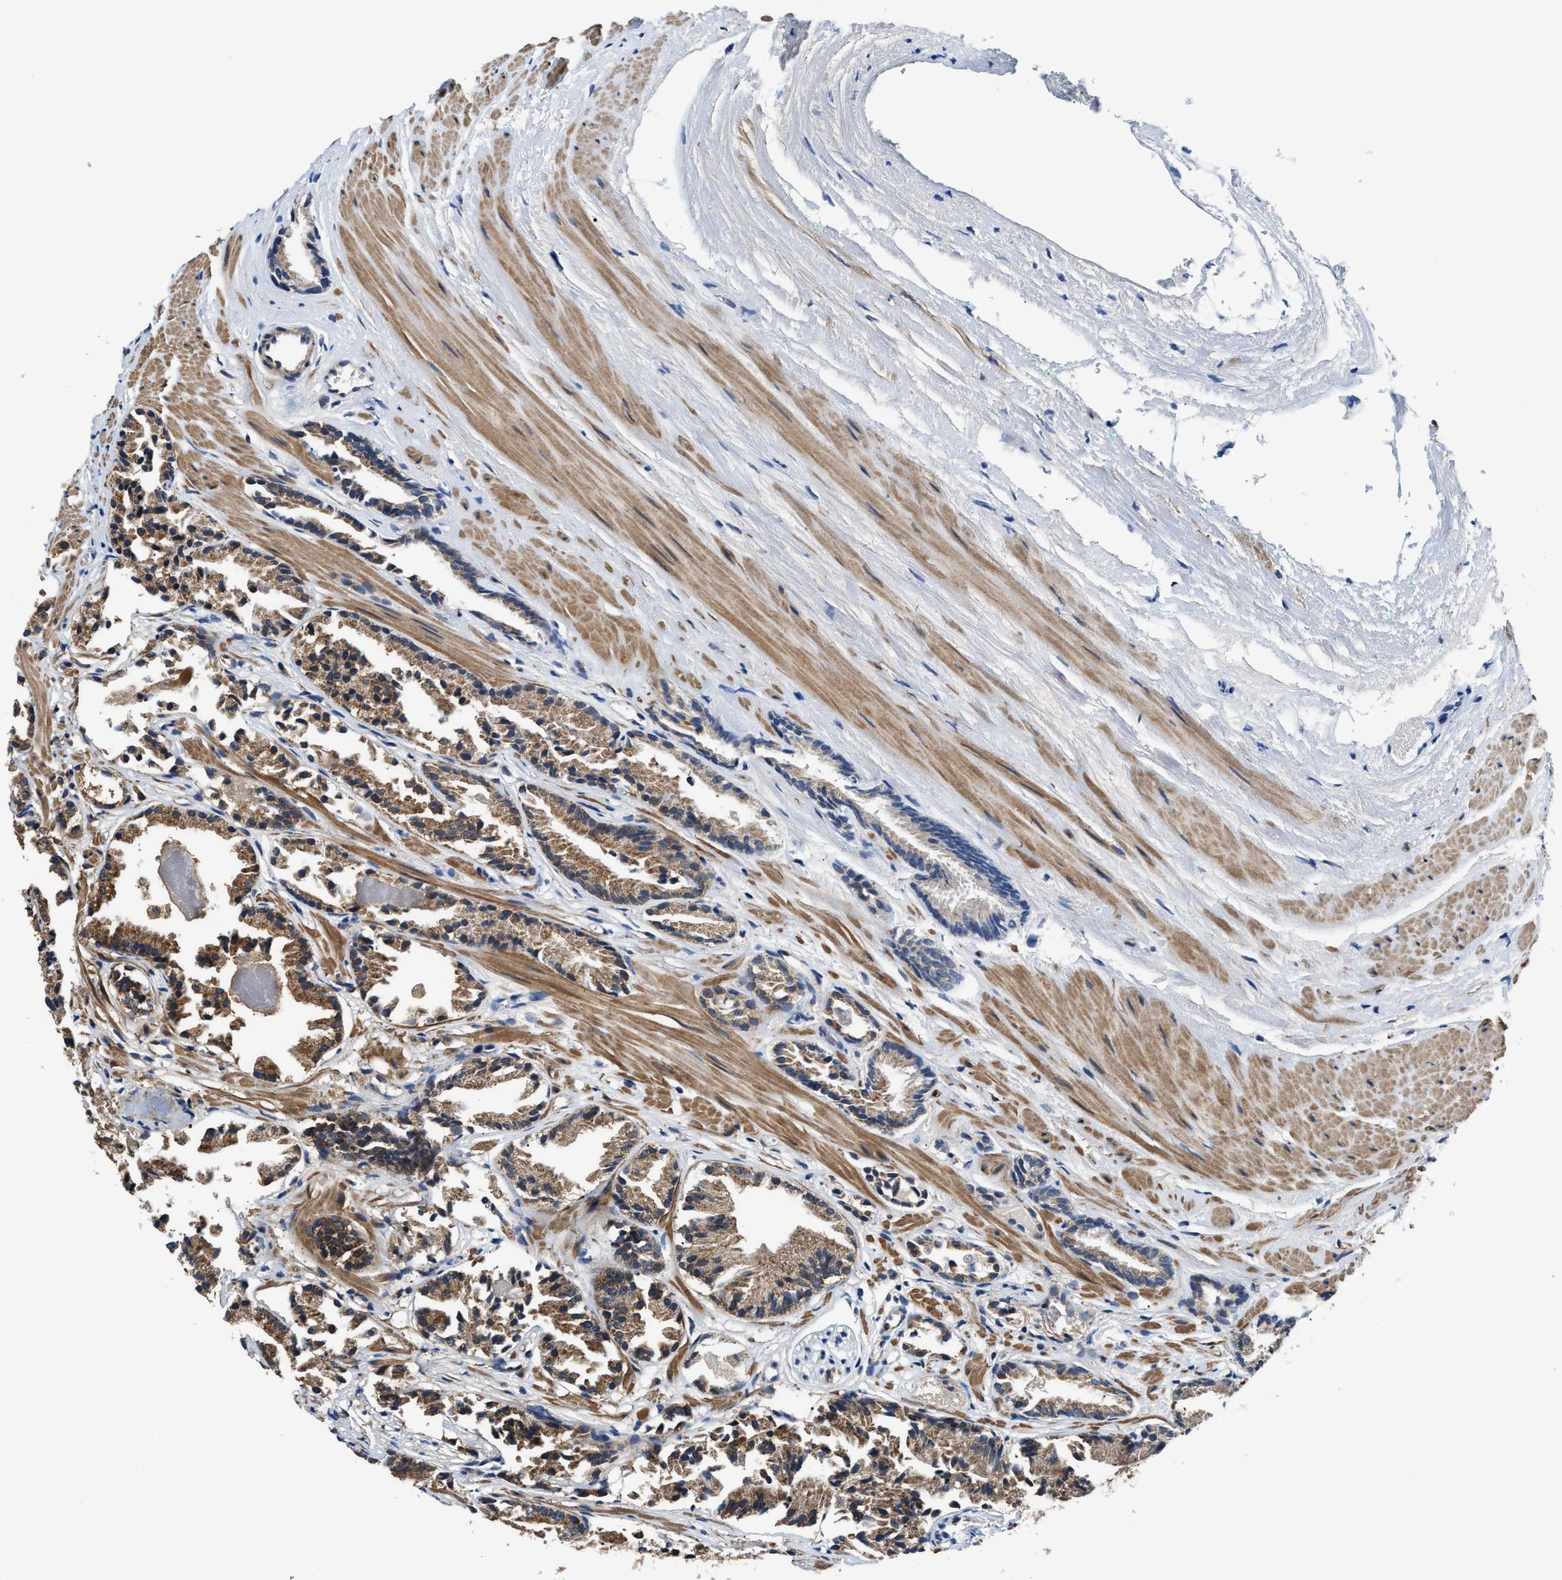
{"staining": {"intensity": "strong", "quantity": ">75%", "location": "cytoplasmic/membranous"}, "tissue": "prostate cancer", "cell_type": "Tumor cells", "image_type": "cancer", "snomed": [{"axis": "morphology", "description": "Adenocarcinoma, Low grade"}, {"axis": "topography", "description": "Prostate"}], "caption": "A micrograph of human prostate cancer stained for a protein shows strong cytoplasmic/membranous brown staining in tumor cells. (IHC, brightfield microscopy, high magnification).", "gene": "PPA1", "patient": {"sex": "male", "age": 51}}